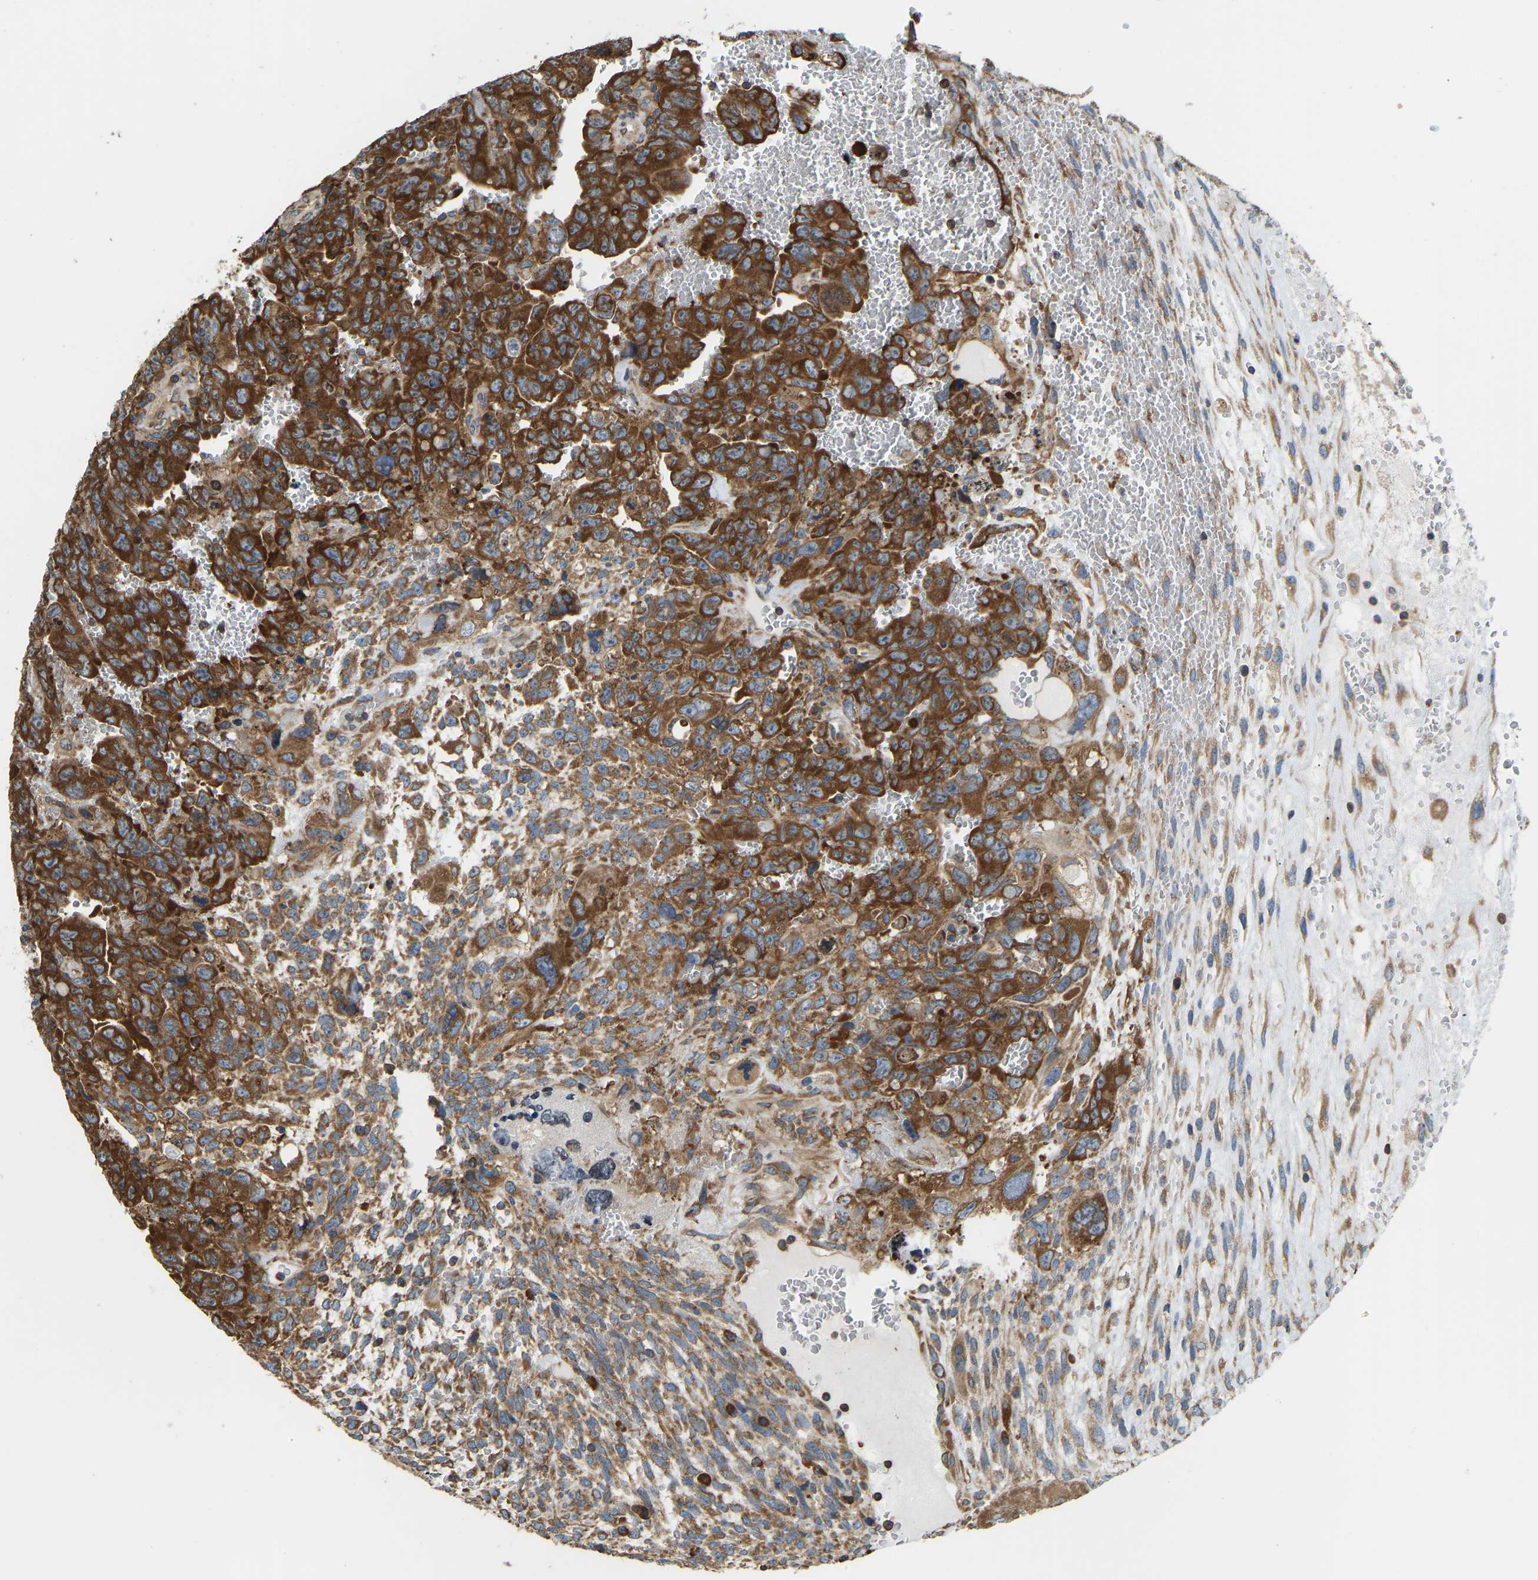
{"staining": {"intensity": "strong", "quantity": ">75%", "location": "cytoplasmic/membranous"}, "tissue": "testis cancer", "cell_type": "Tumor cells", "image_type": "cancer", "snomed": [{"axis": "morphology", "description": "Carcinoma, Embryonal, NOS"}, {"axis": "topography", "description": "Testis"}], "caption": "Immunohistochemistry (DAB (3,3'-diaminobenzidine)) staining of testis cancer shows strong cytoplasmic/membranous protein positivity in approximately >75% of tumor cells. (brown staining indicates protein expression, while blue staining denotes nuclei).", "gene": "RPS6KB2", "patient": {"sex": "male", "age": 28}}